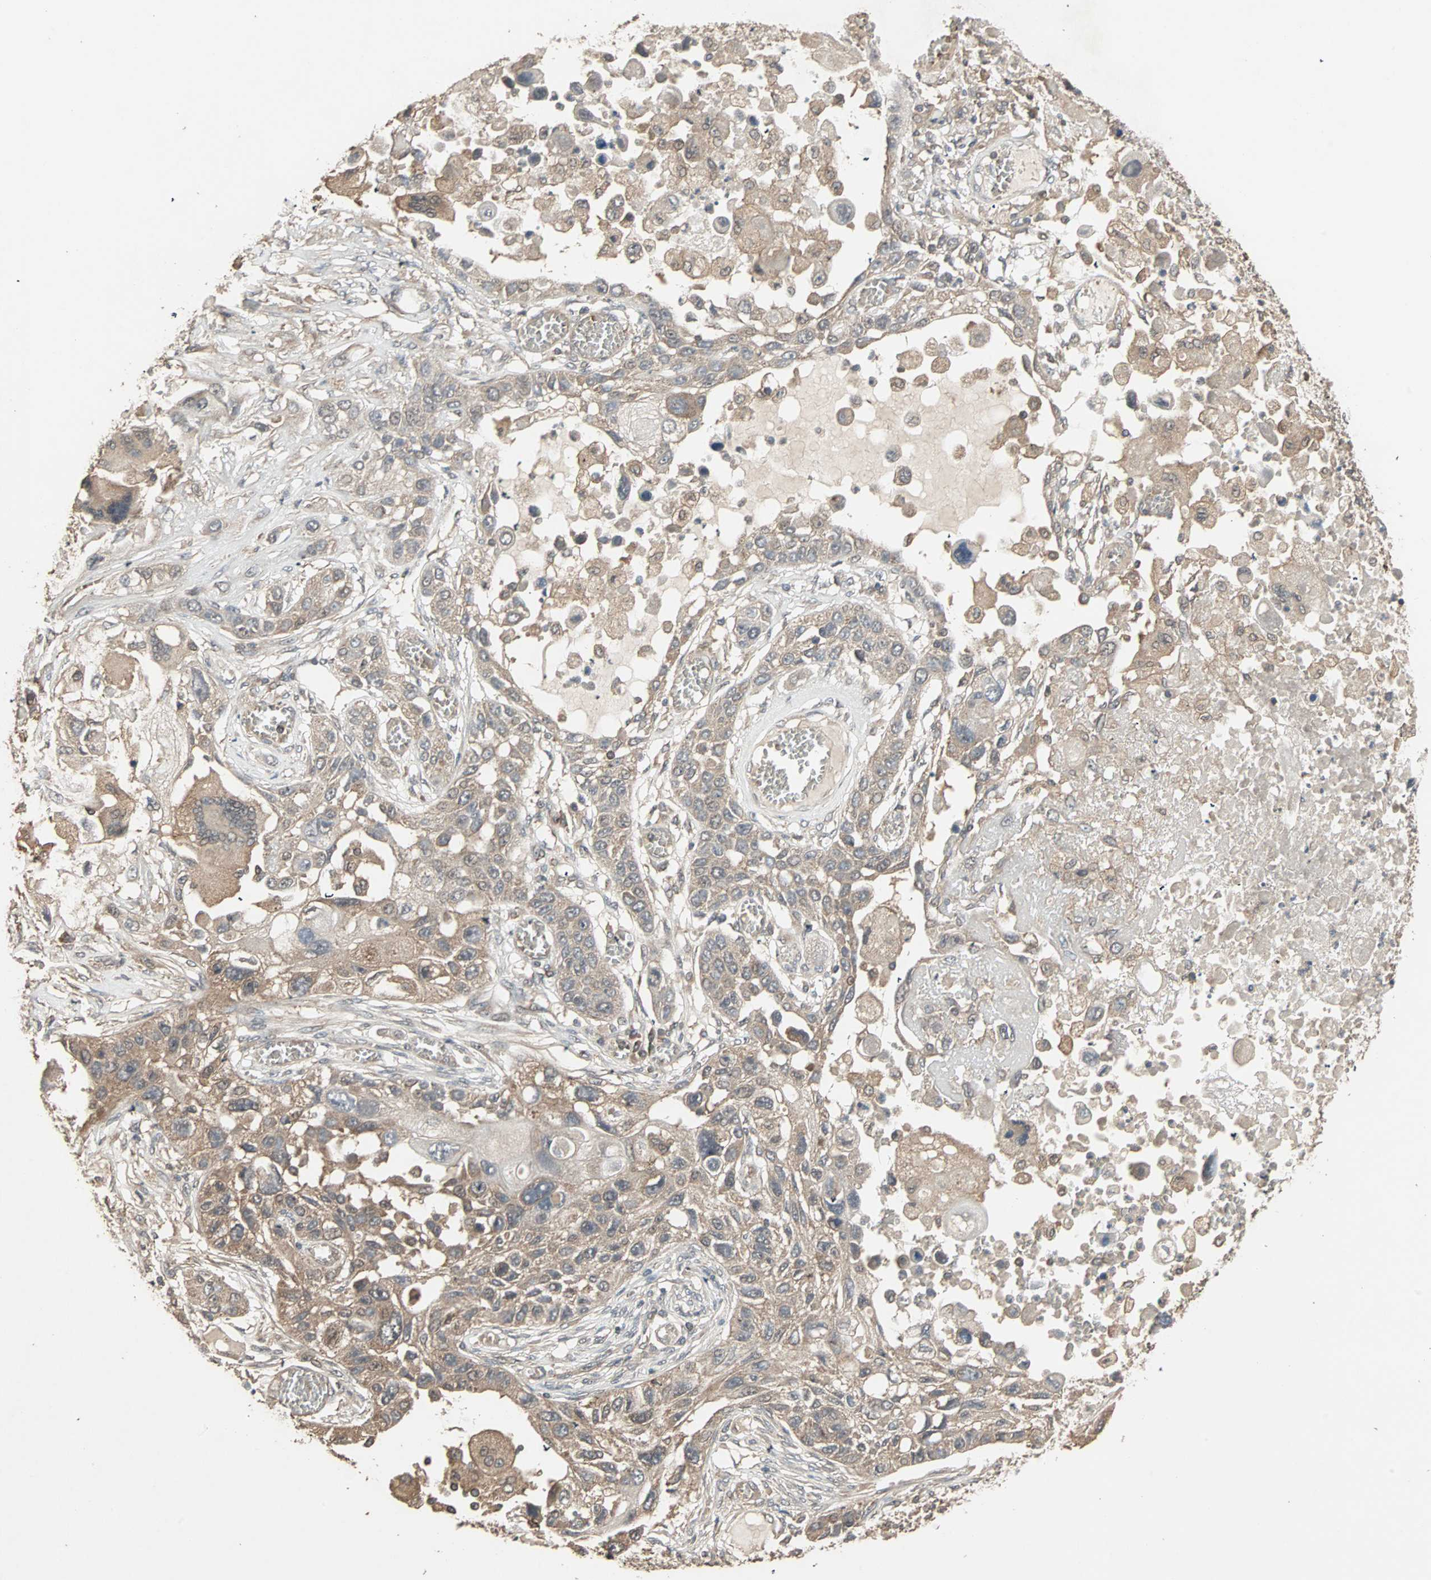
{"staining": {"intensity": "moderate", "quantity": ">75%", "location": "cytoplasmic/membranous"}, "tissue": "lung cancer", "cell_type": "Tumor cells", "image_type": "cancer", "snomed": [{"axis": "morphology", "description": "Squamous cell carcinoma, NOS"}, {"axis": "topography", "description": "Lung"}], "caption": "Protein expression analysis of human lung cancer (squamous cell carcinoma) reveals moderate cytoplasmic/membranous positivity in about >75% of tumor cells.", "gene": "UBAC1", "patient": {"sex": "male", "age": 71}}